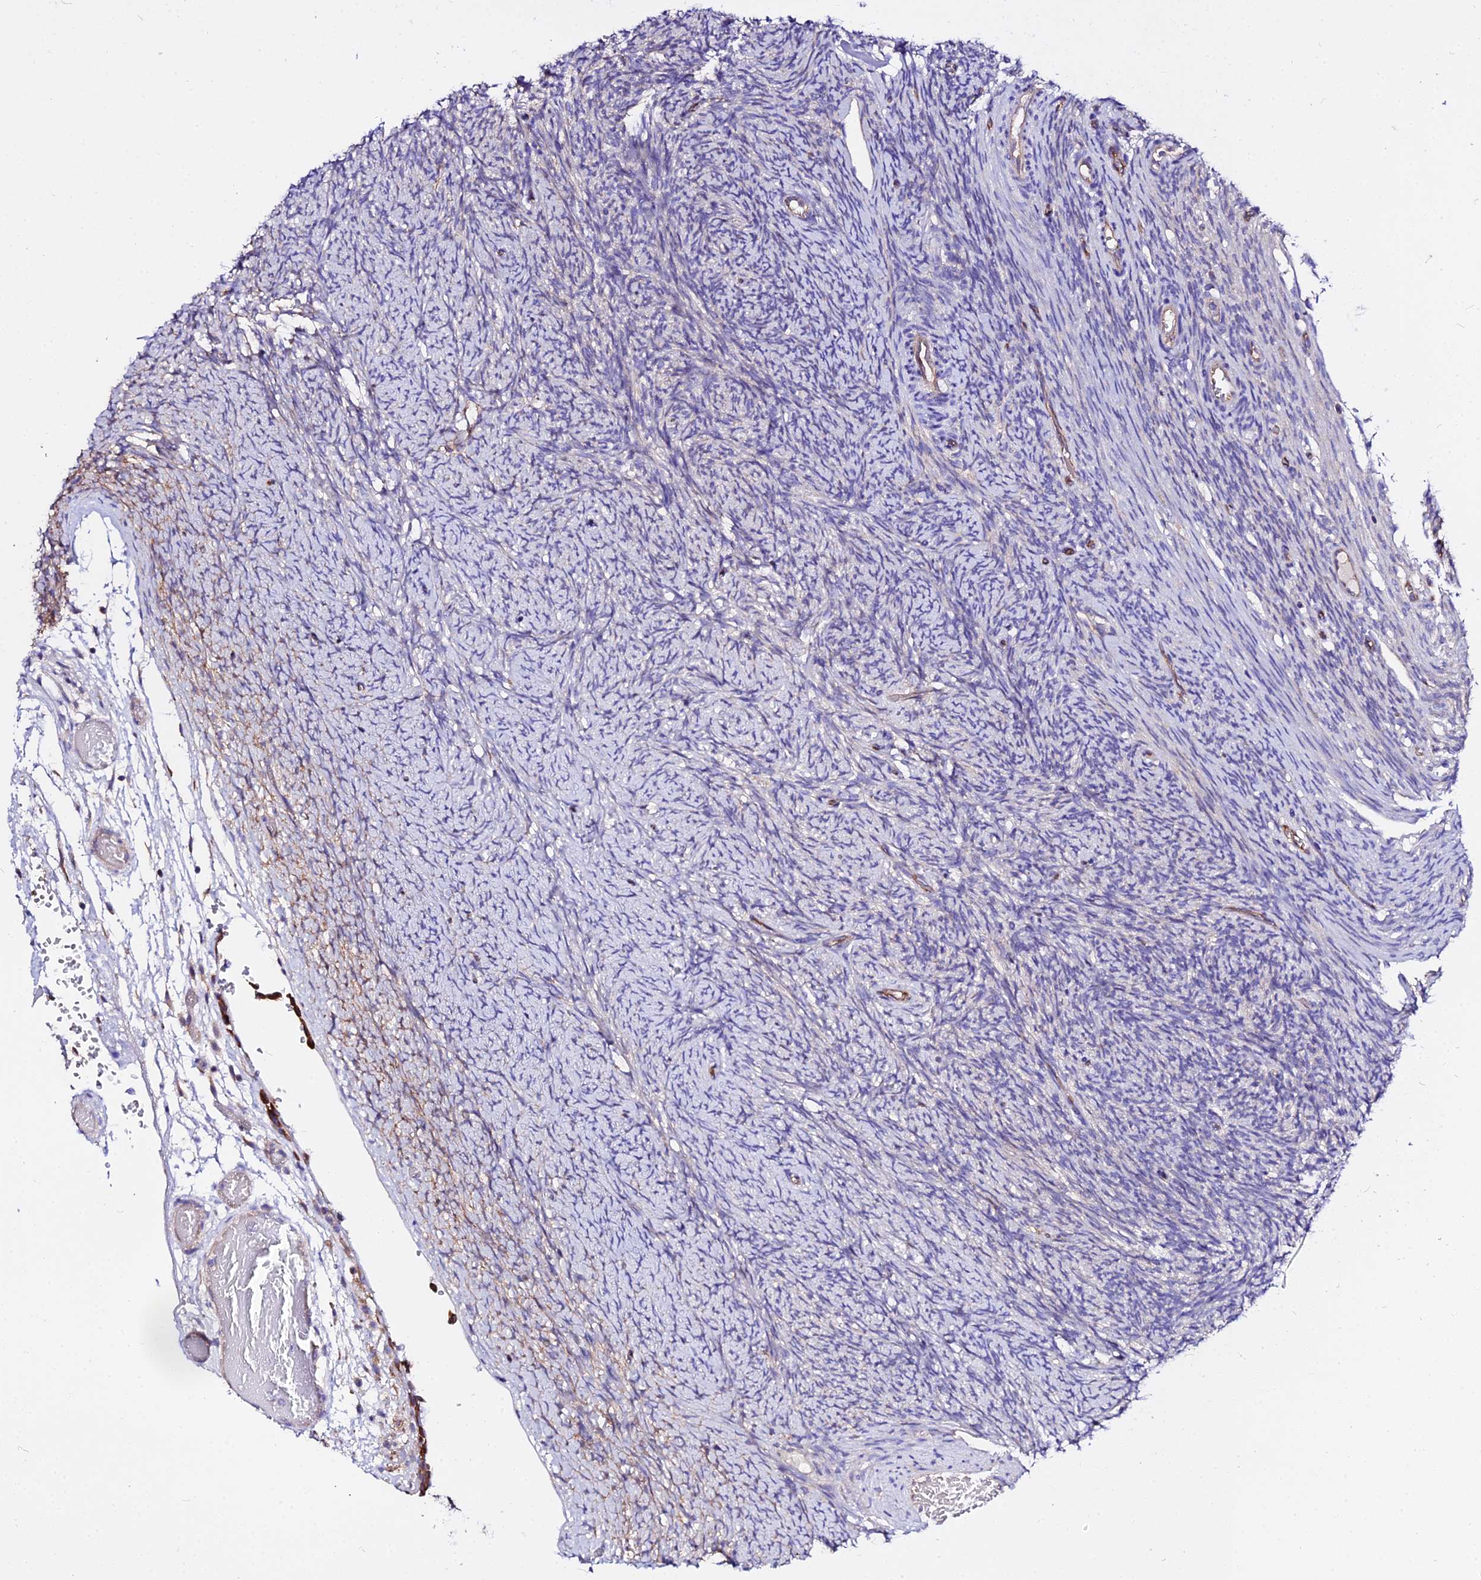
{"staining": {"intensity": "negative", "quantity": "none", "location": "none"}, "tissue": "ovary", "cell_type": "Ovarian stroma cells", "image_type": "normal", "snomed": [{"axis": "morphology", "description": "Normal tissue, NOS"}, {"axis": "topography", "description": "Ovary"}], "caption": "Protein analysis of unremarkable ovary reveals no significant expression in ovarian stroma cells. (DAB immunohistochemistry (IHC), high magnification).", "gene": "DAW1", "patient": {"sex": "female", "age": 44}}